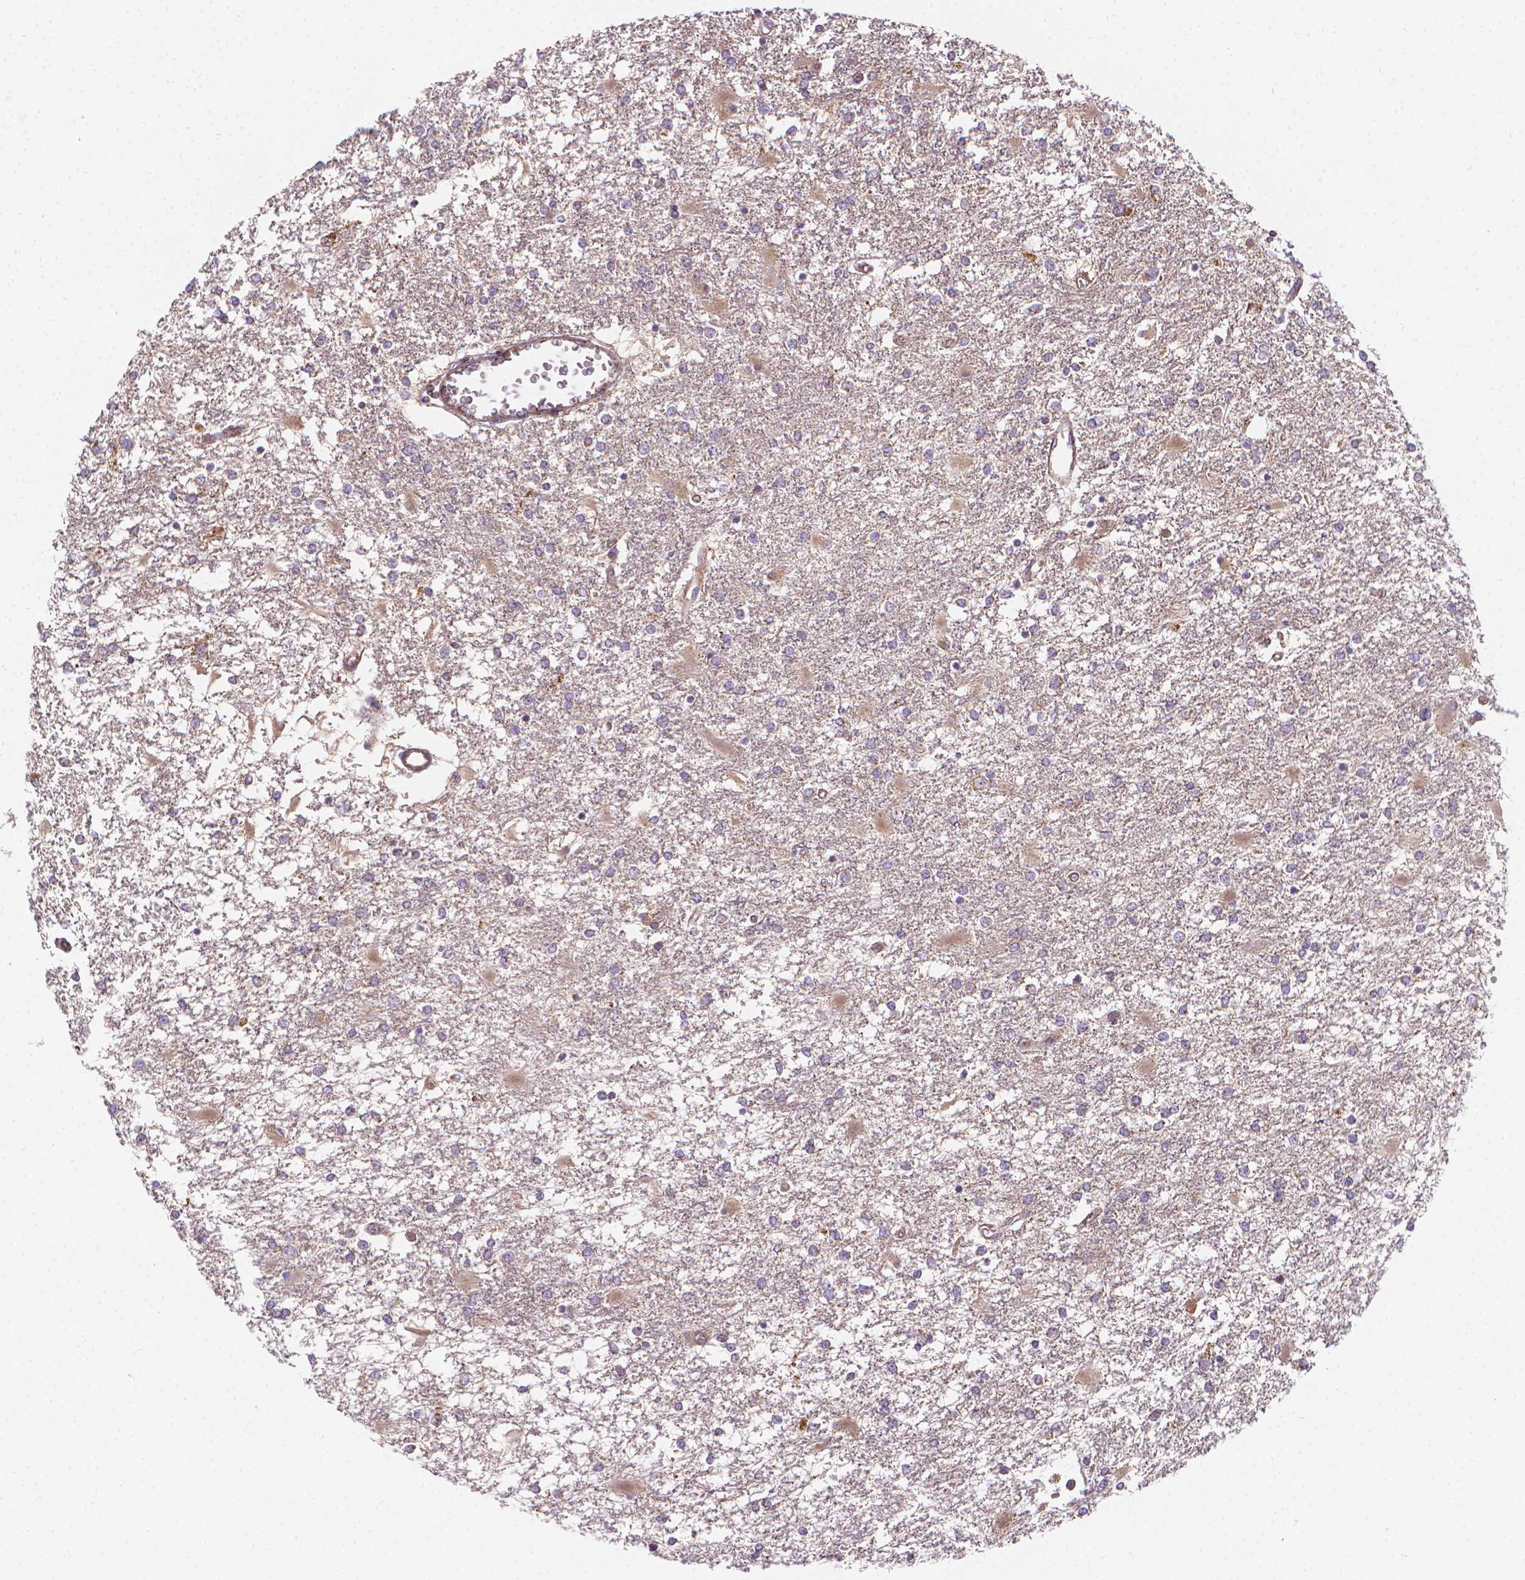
{"staining": {"intensity": "negative", "quantity": "none", "location": "none"}, "tissue": "glioma", "cell_type": "Tumor cells", "image_type": "cancer", "snomed": [{"axis": "morphology", "description": "Glioma, malignant, High grade"}, {"axis": "topography", "description": "Cerebral cortex"}], "caption": "High magnification brightfield microscopy of malignant glioma (high-grade) stained with DAB (brown) and counterstained with hematoxylin (blue): tumor cells show no significant expression. The staining was performed using DAB to visualize the protein expression in brown, while the nuclei were stained in blue with hematoxylin (Magnification: 20x).", "gene": "SNCAIP", "patient": {"sex": "male", "age": 79}}